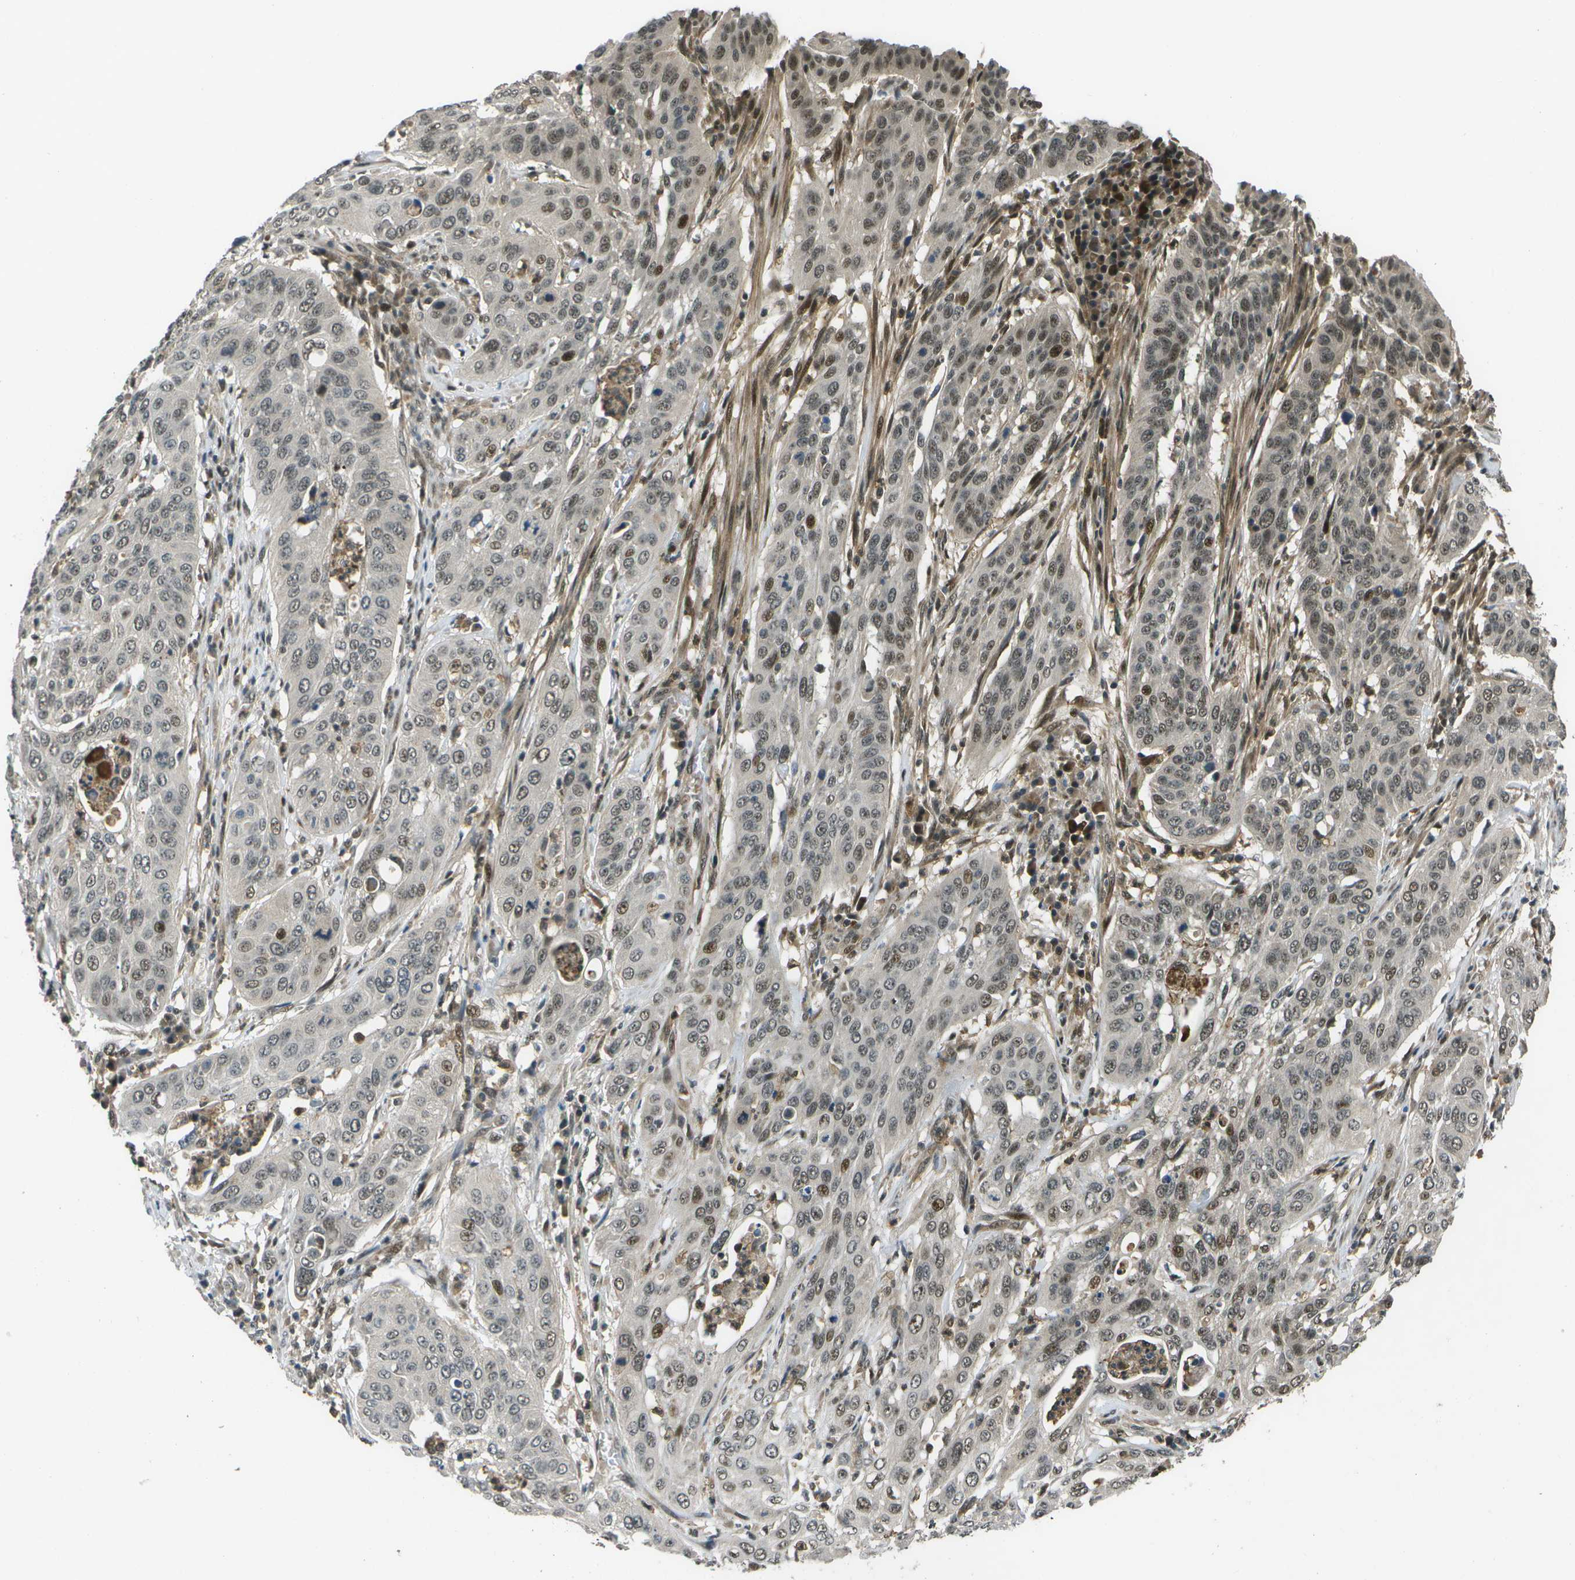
{"staining": {"intensity": "moderate", "quantity": "25%-75%", "location": "nuclear"}, "tissue": "cervical cancer", "cell_type": "Tumor cells", "image_type": "cancer", "snomed": [{"axis": "morphology", "description": "Normal tissue, NOS"}, {"axis": "morphology", "description": "Squamous cell carcinoma, NOS"}, {"axis": "topography", "description": "Cervix"}], "caption": "Moderate nuclear protein expression is appreciated in approximately 25%-75% of tumor cells in cervical cancer. Immunohistochemistry stains the protein of interest in brown and the nuclei are stained blue.", "gene": "GANC", "patient": {"sex": "female", "age": 39}}